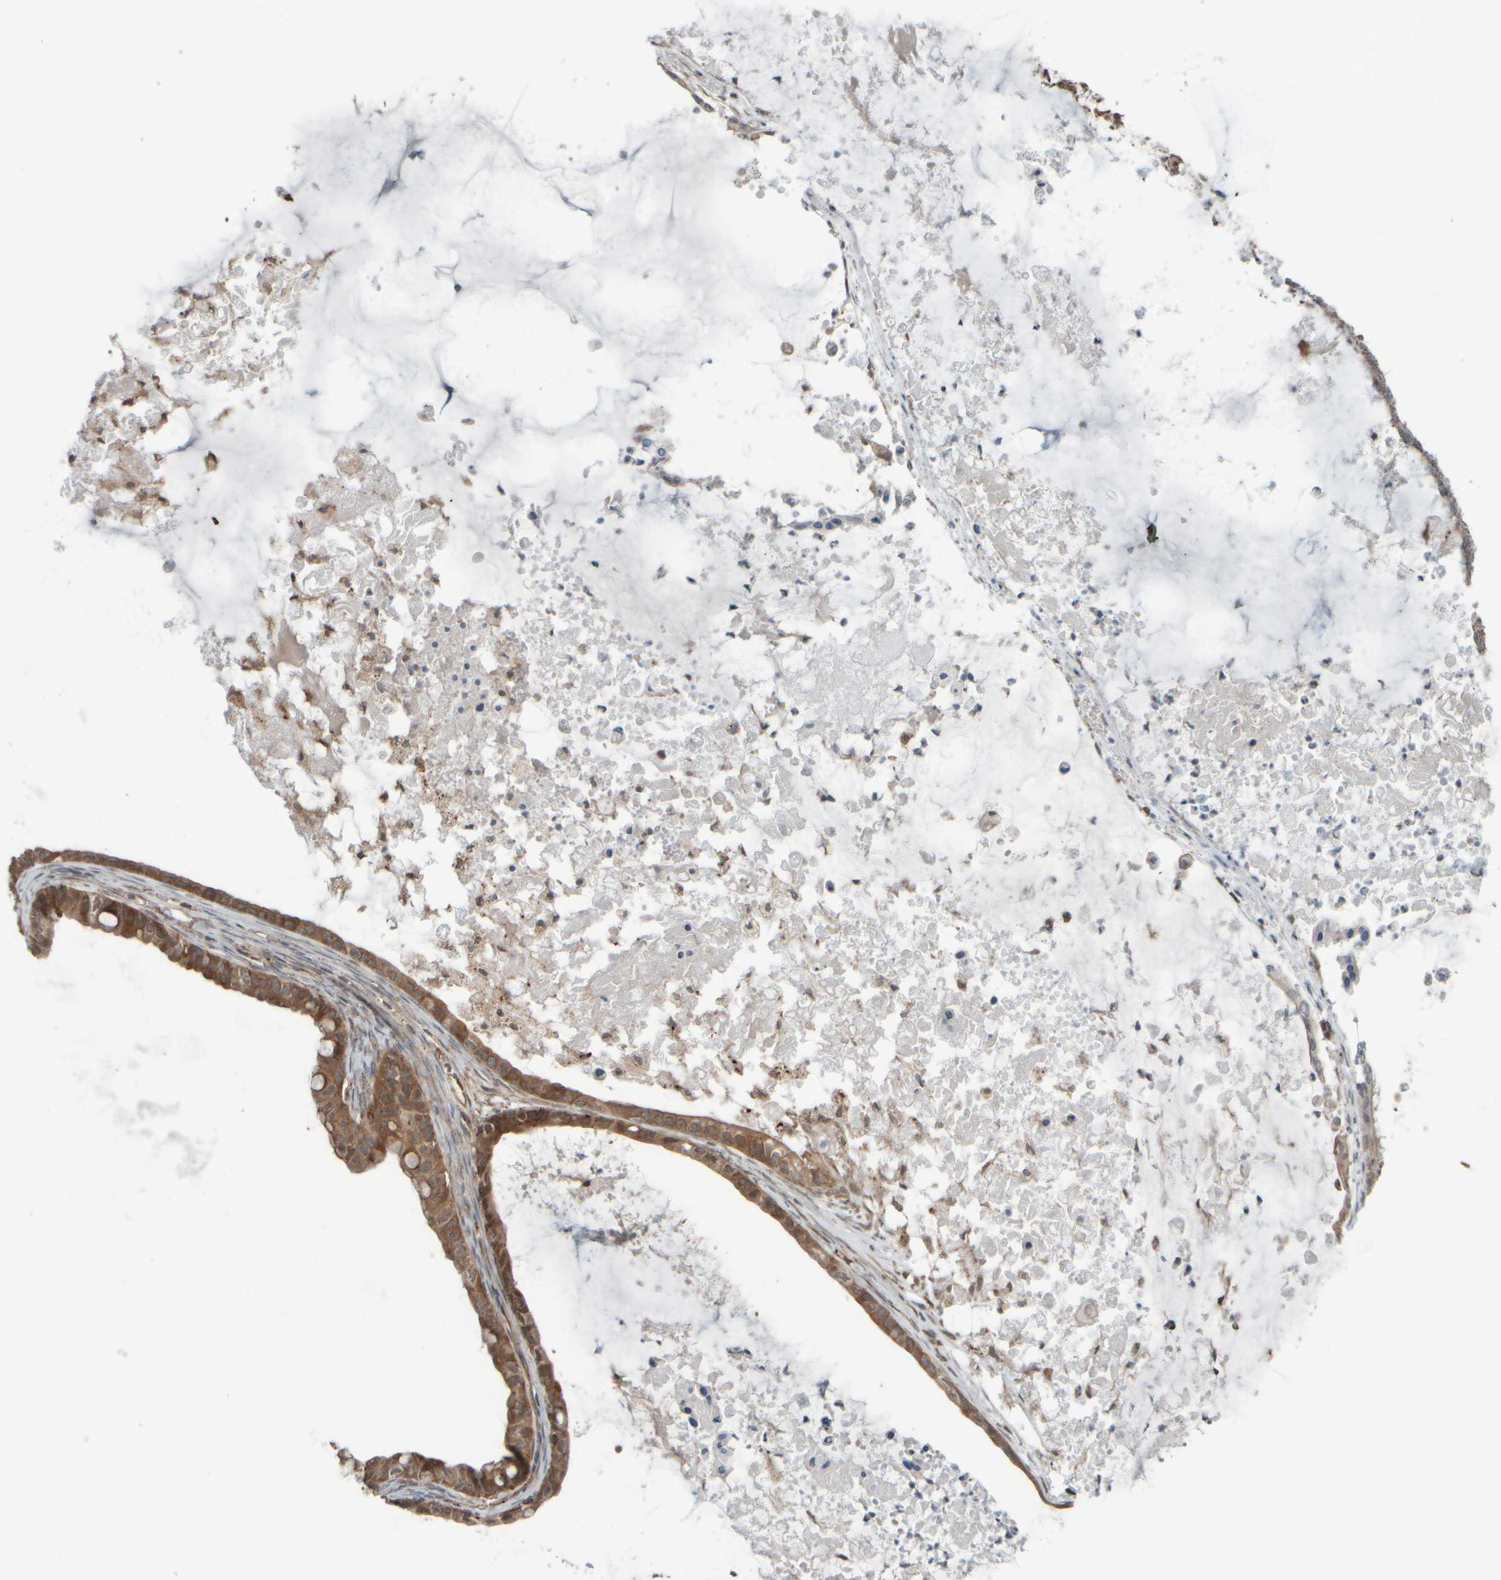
{"staining": {"intensity": "moderate", "quantity": ">75%", "location": "cytoplasmic/membranous"}, "tissue": "ovarian cancer", "cell_type": "Tumor cells", "image_type": "cancer", "snomed": [{"axis": "morphology", "description": "Cystadenocarcinoma, mucinous, NOS"}, {"axis": "topography", "description": "Ovary"}], "caption": "A brown stain highlights moderate cytoplasmic/membranous expression of a protein in mucinous cystadenocarcinoma (ovarian) tumor cells.", "gene": "GIGYF1", "patient": {"sex": "female", "age": 80}}